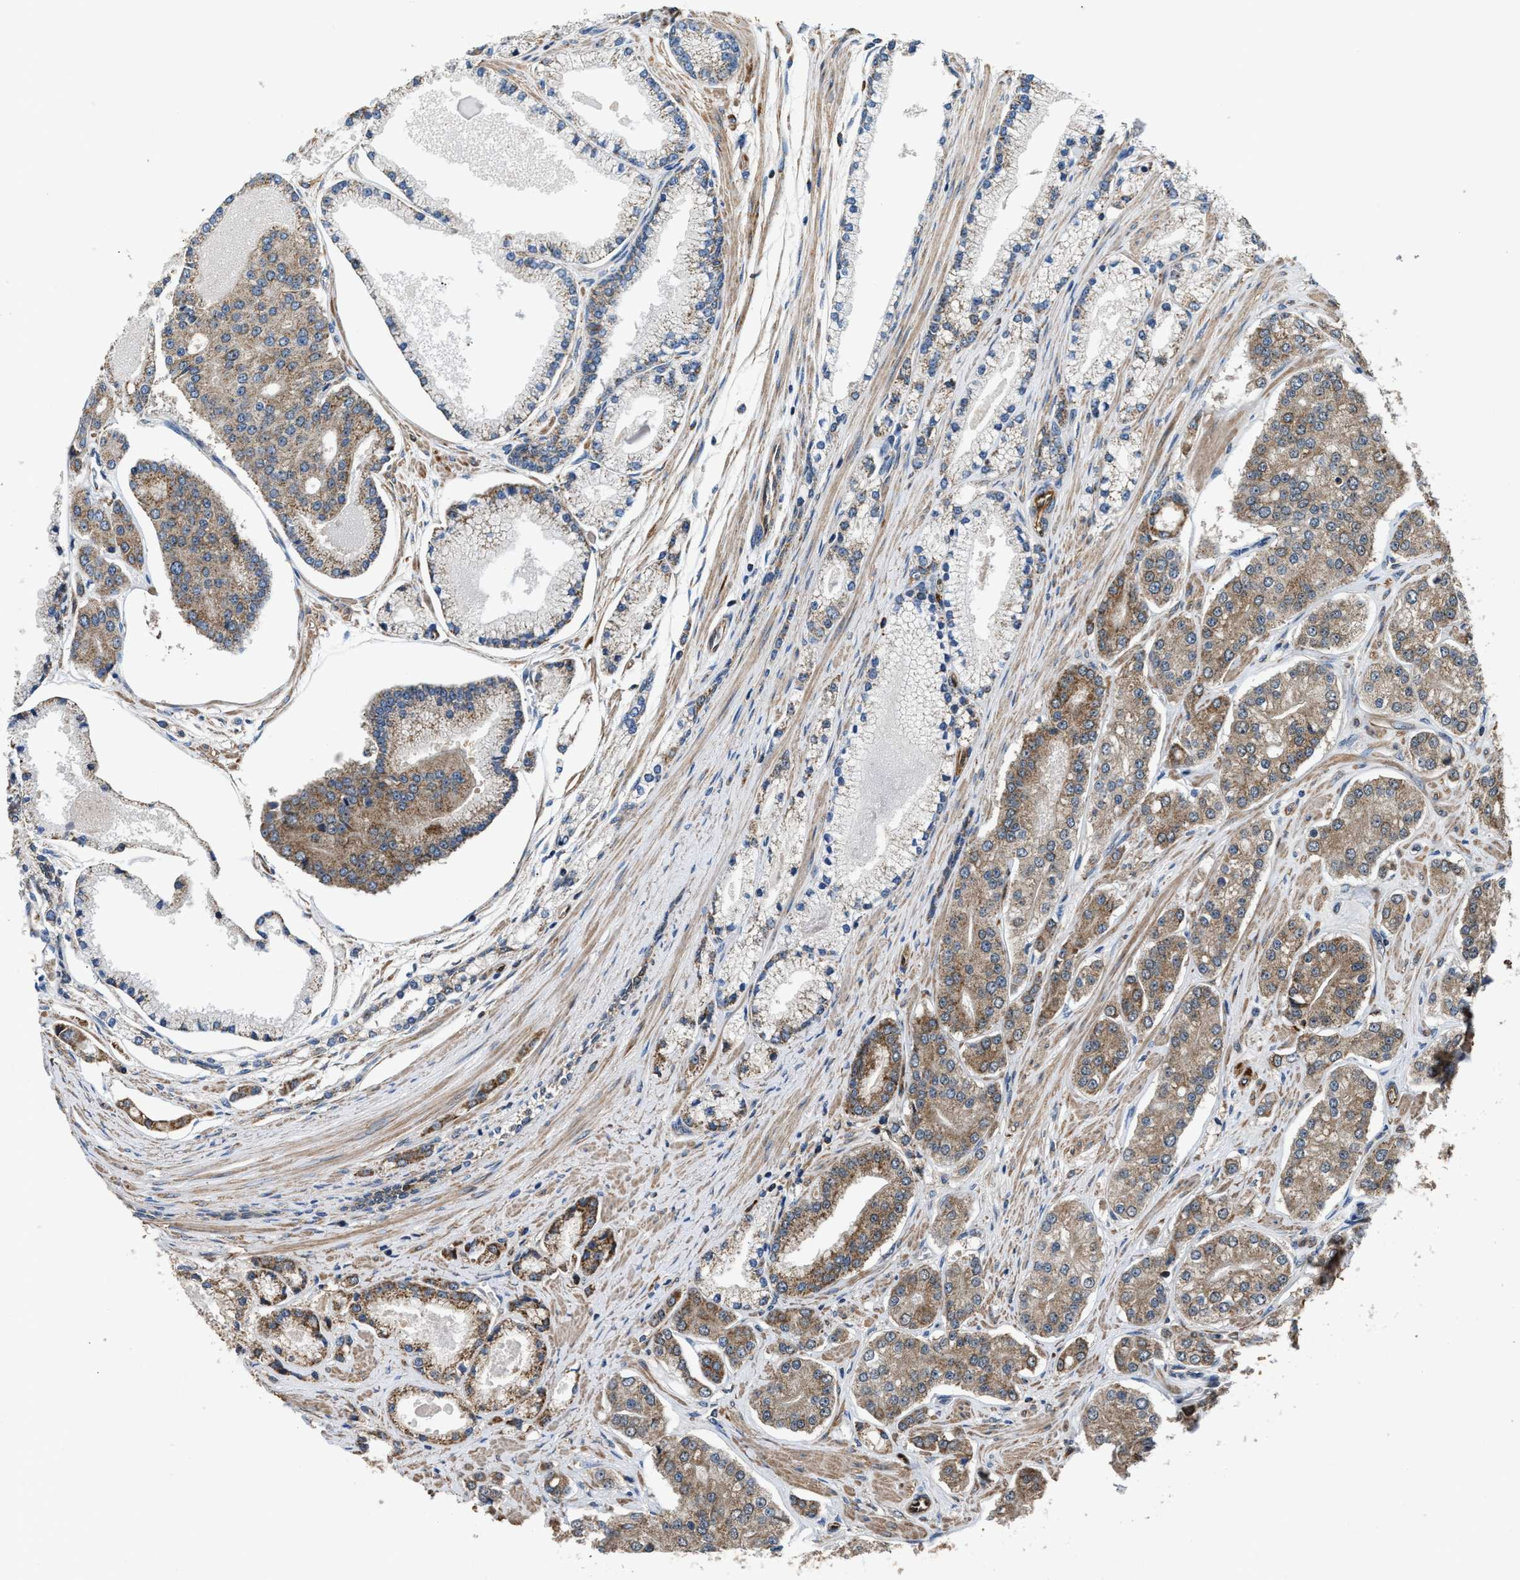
{"staining": {"intensity": "moderate", "quantity": ">75%", "location": "cytoplasmic/membranous"}, "tissue": "prostate cancer", "cell_type": "Tumor cells", "image_type": "cancer", "snomed": [{"axis": "morphology", "description": "Adenocarcinoma, High grade"}, {"axis": "topography", "description": "Prostate"}], "caption": "A brown stain highlights moderate cytoplasmic/membranous expression of a protein in human prostate cancer (adenocarcinoma (high-grade)) tumor cells. (DAB (3,3'-diaminobenzidine) IHC, brown staining for protein, blue staining for nuclei).", "gene": "PPA1", "patient": {"sex": "male", "age": 71}}